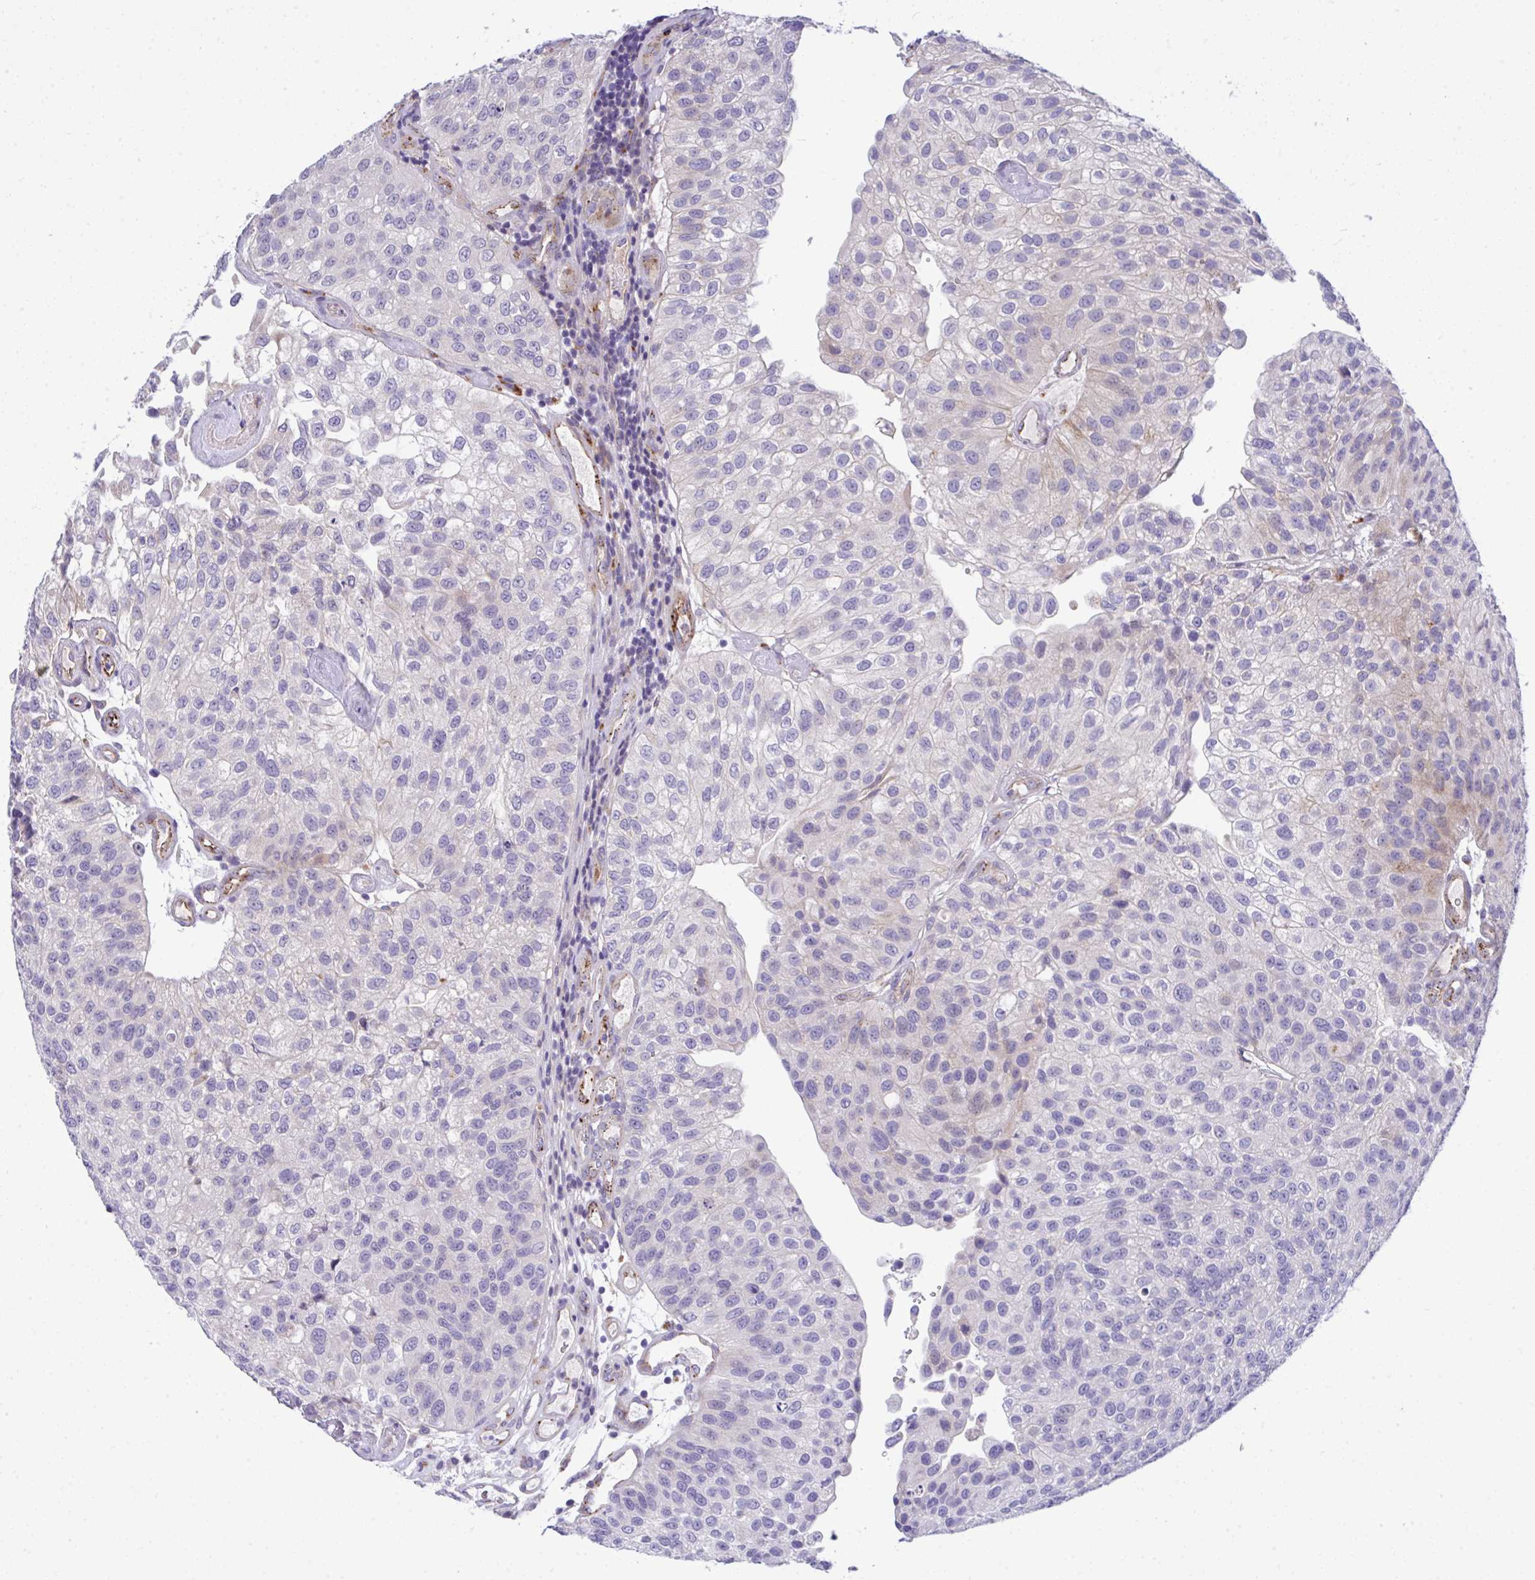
{"staining": {"intensity": "negative", "quantity": "none", "location": "none"}, "tissue": "urothelial cancer", "cell_type": "Tumor cells", "image_type": "cancer", "snomed": [{"axis": "morphology", "description": "Urothelial carcinoma, NOS"}, {"axis": "topography", "description": "Urinary bladder"}], "caption": "Urothelial cancer was stained to show a protein in brown. There is no significant staining in tumor cells.", "gene": "TOR1AIP2", "patient": {"sex": "male", "age": 87}}